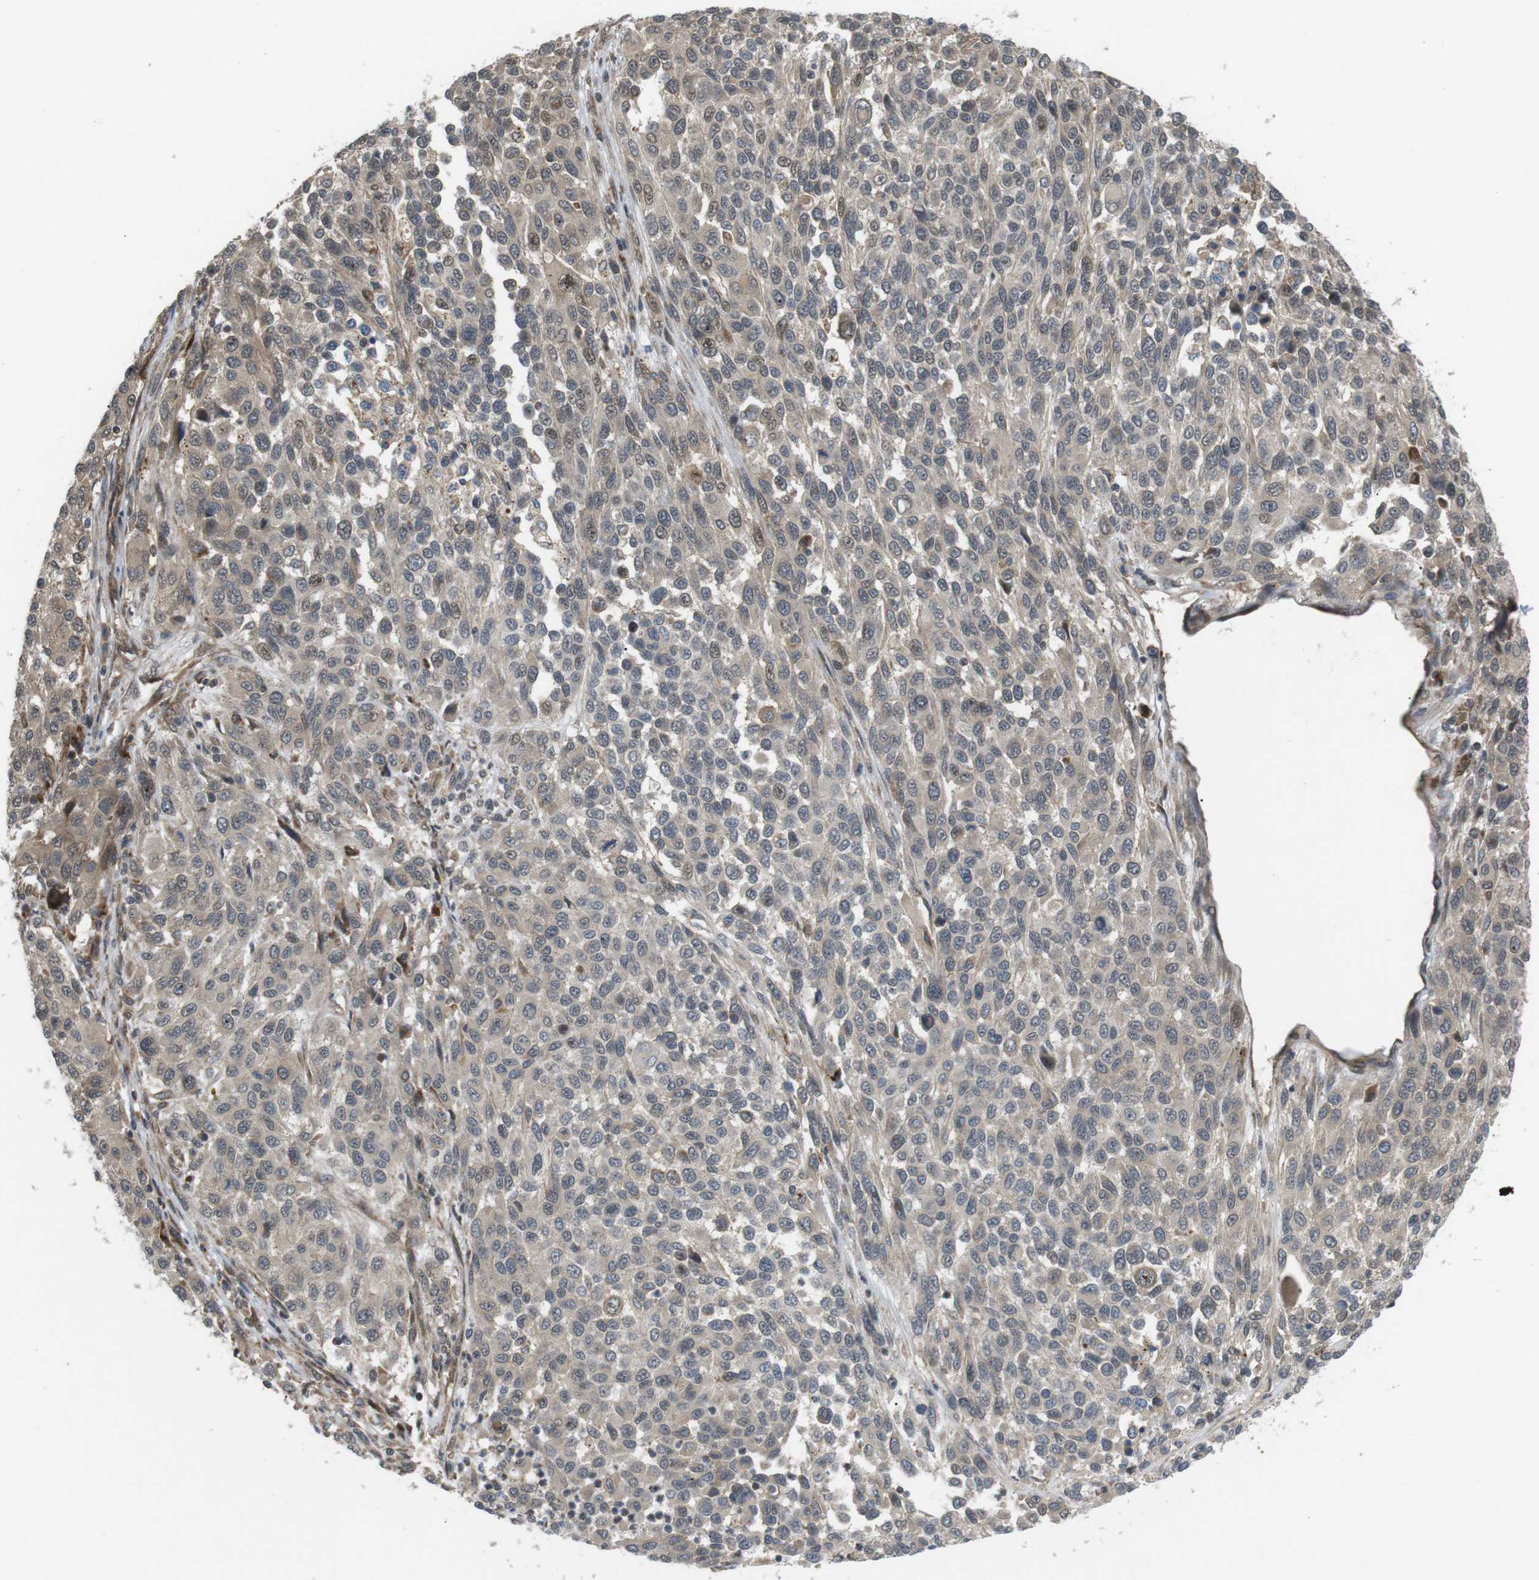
{"staining": {"intensity": "weak", "quantity": "25%-75%", "location": "cytoplasmic/membranous"}, "tissue": "melanoma", "cell_type": "Tumor cells", "image_type": "cancer", "snomed": [{"axis": "morphology", "description": "Malignant melanoma, Metastatic site"}, {"axis": "topography", "description": "Lymph node"}], "caption": "Immunohistochemistry (DAB) staining of human malignant melanoma (metastatic site) exhibits weak cytoplasmic/membranous protein staining in about 25%-75% of tumor cells. The staining was performed using DAB to visualize the protein expression in brown, while the nuclei were stained in blue with hematoxylin (Magnification: 20x).", "gene": "KANK2", "patient": {"sex": "male", "age": 61}}